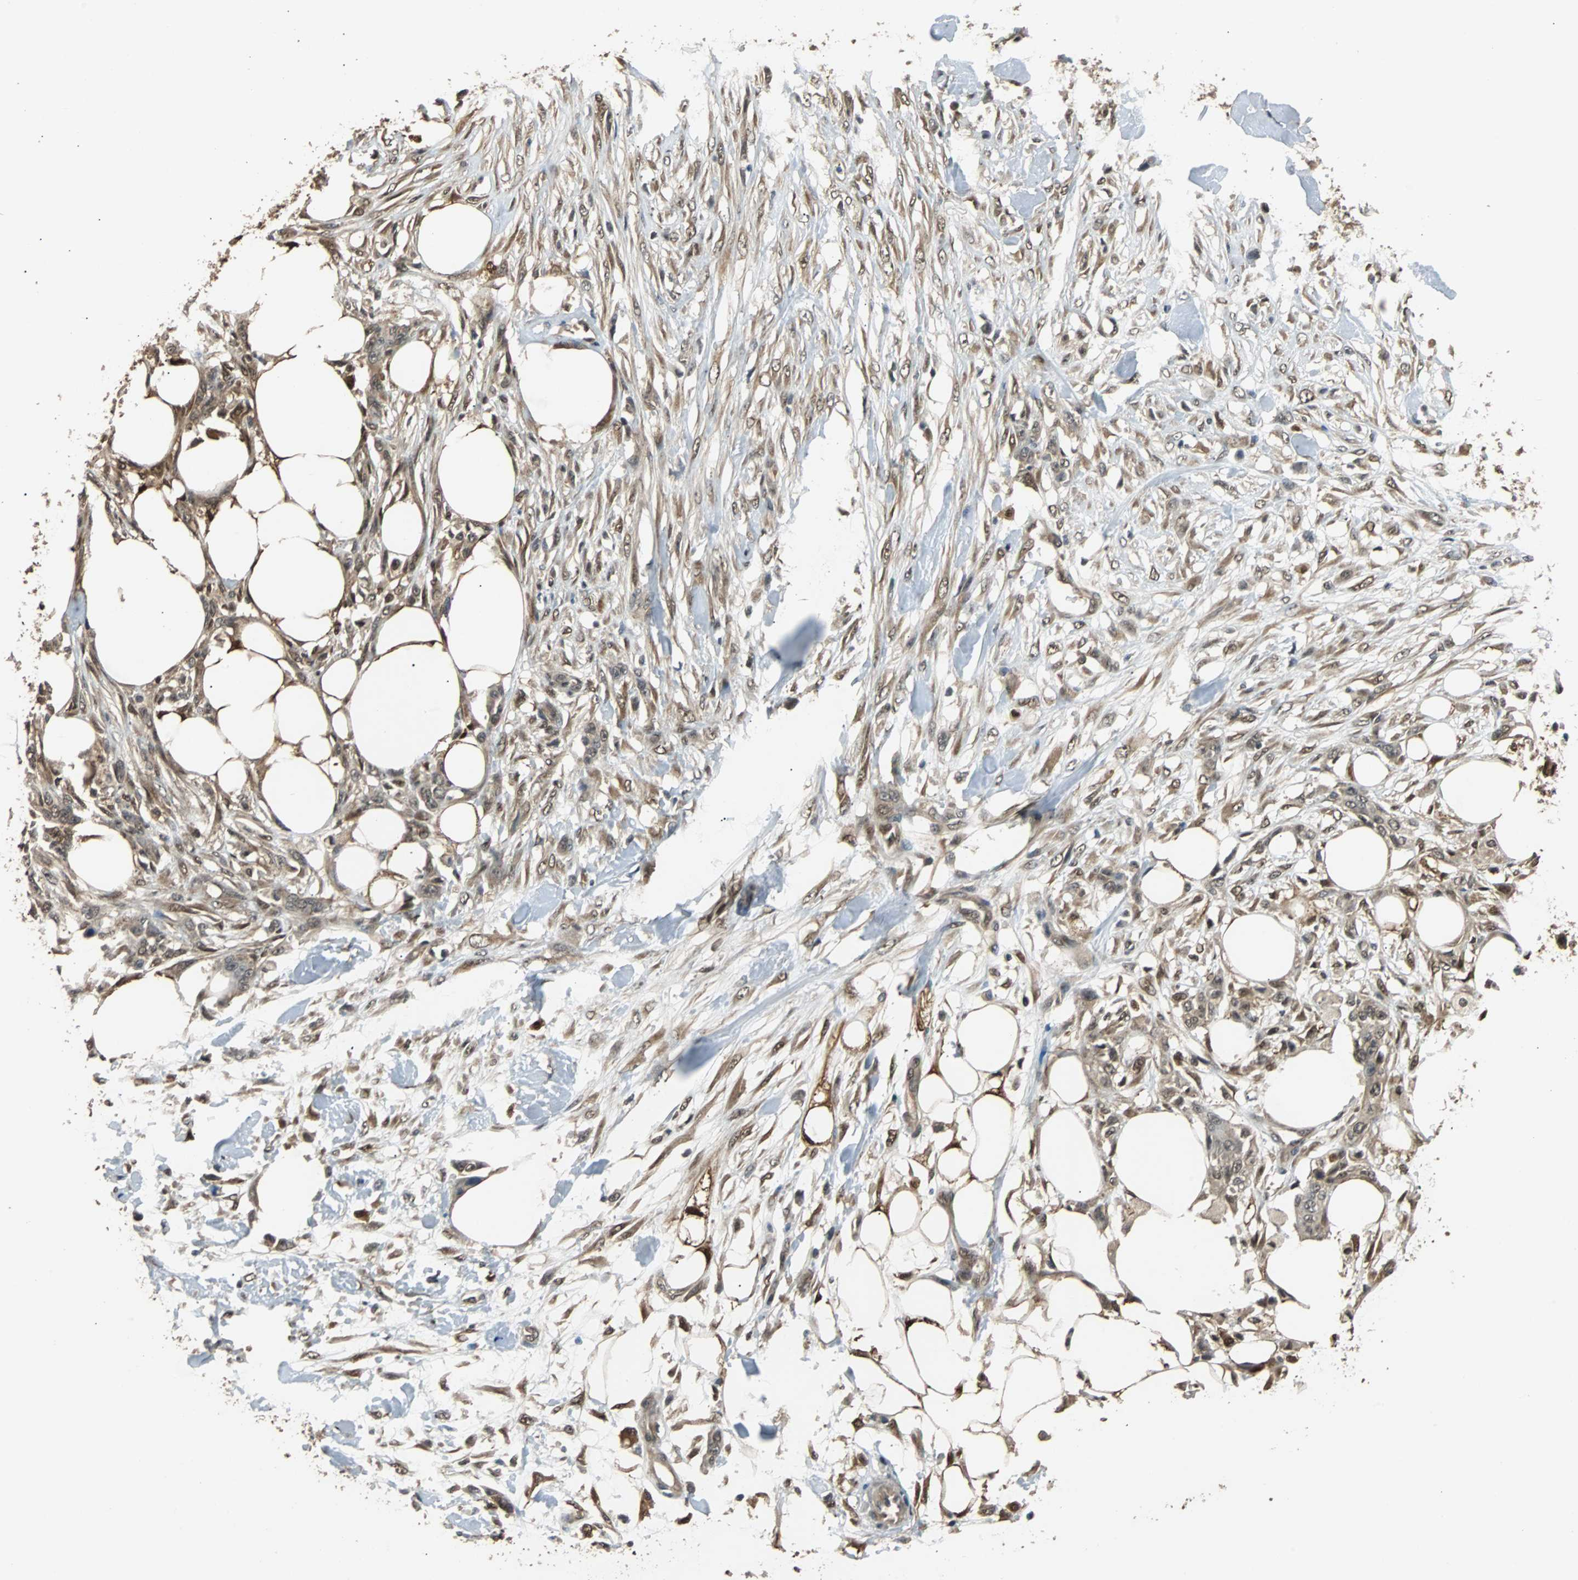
{"staining": {"intensity": "weak", "quantity": ">75%", "location": "cytoplasmic/membranous"}, "tissue": "skin cancer", "cell_type": "Tumor cells", "image_type": "cancer", "snomed": [{"axis": "morphology", "description": "Squamous cell carcinoma, NOS"}, {"axis": "topography", "description": "Skin"}], "caption": "Protein staining of skin cancer tissue shows weak cytoplasmic/membranous expression in about >75% of tumor cells. The protein is shown in brown color, while the nuclei are stained blue.", "gene": "PRDX6", "patient": {"sex": "female", "age": 59}}